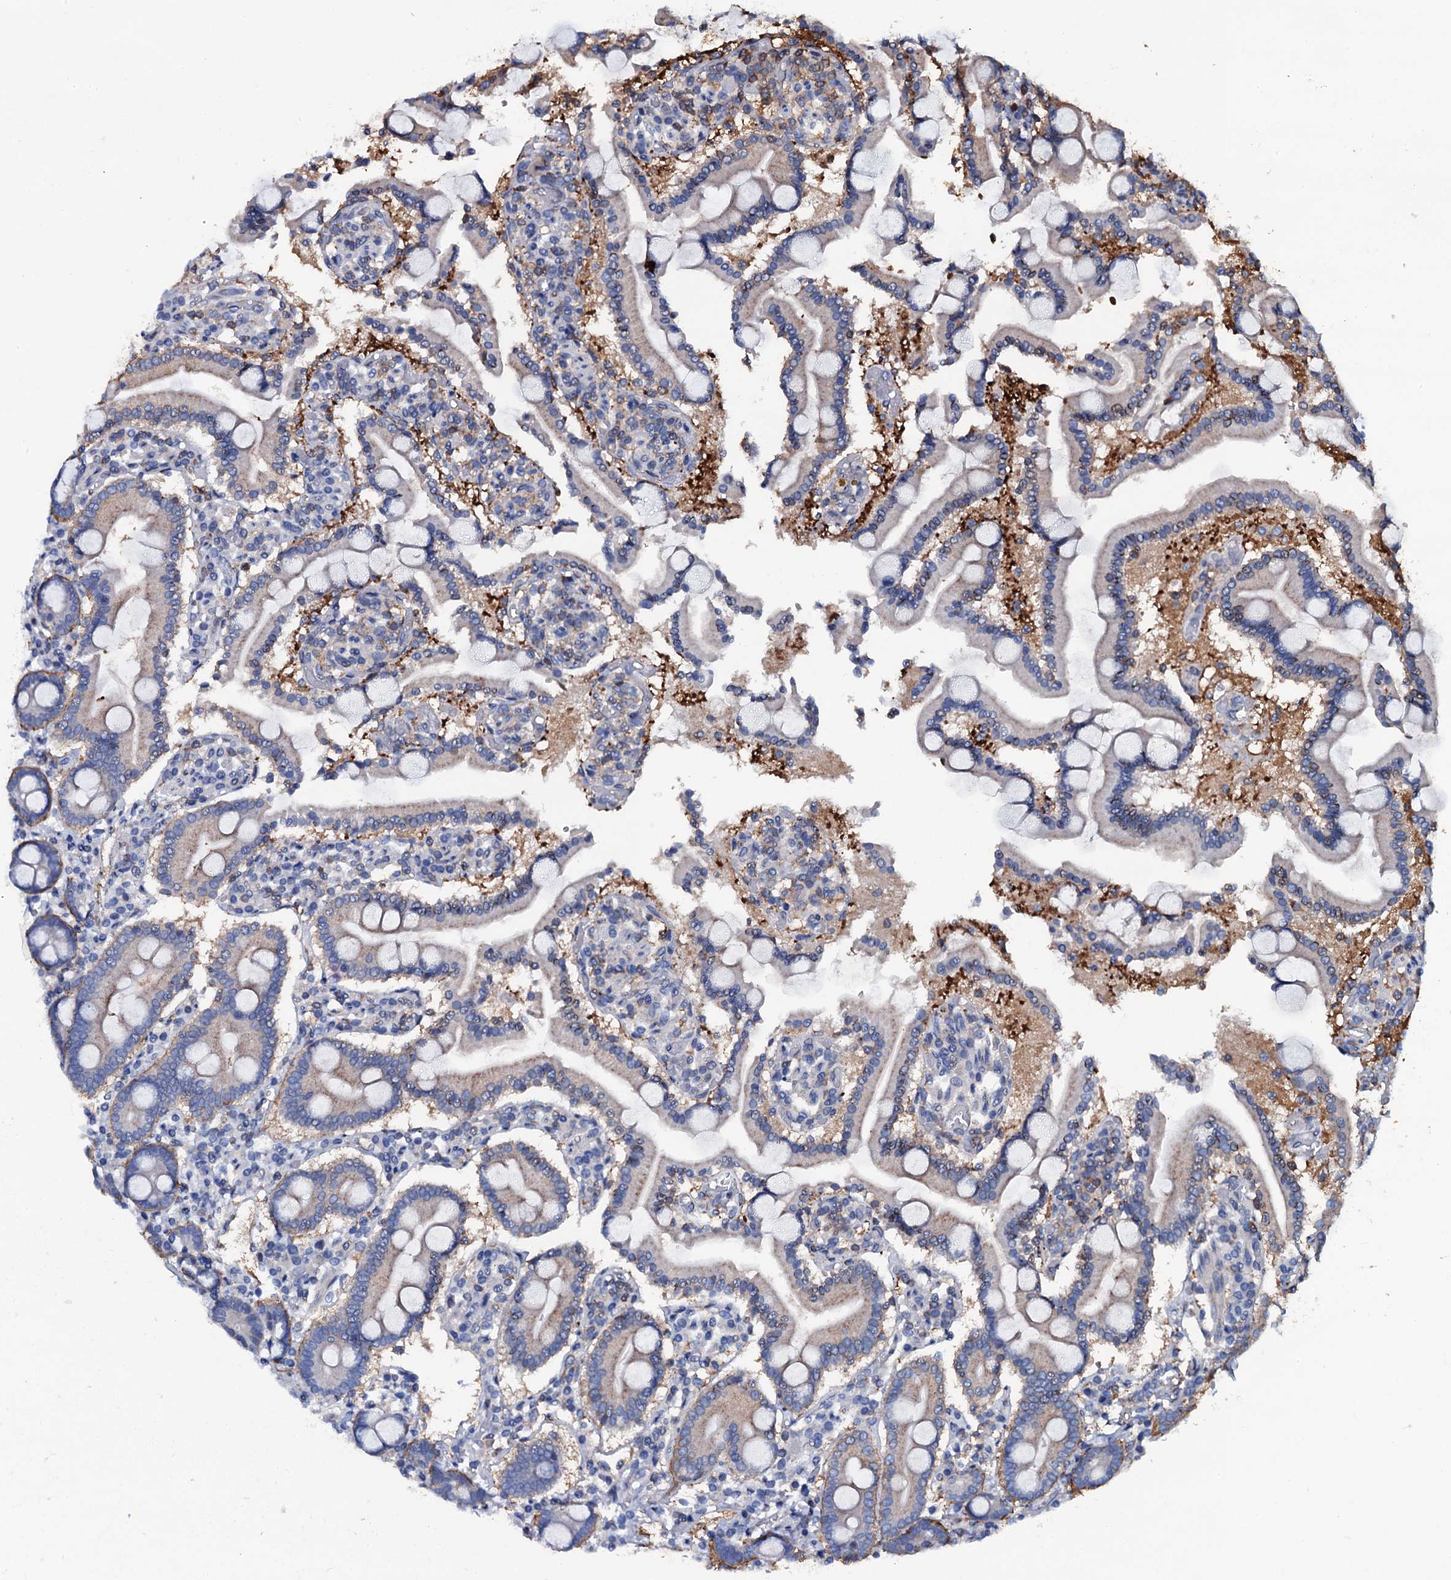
{"staining": {"intensity": "moderate", "quantity": "25%-75%", "location": "cytoplasmic/membranous"}, "tissue": "duodenum", "cell_type": "Glandular cells", "image_type": "normal", "snomed": [{"axis": "morphology", "description": "Normal tissue, NOS"}, {"axis": "topography", "description": "Duodenum"}], "caption": "This image reveals immunohistochemistry (IHC) staining of normal duodenum, with medium moderate cytoplasmic/membranous positivity in approximately 25%-75% of glandular cells.", "gene": "MS4A4E", "patient": {"sex": "male", "age": 55}}